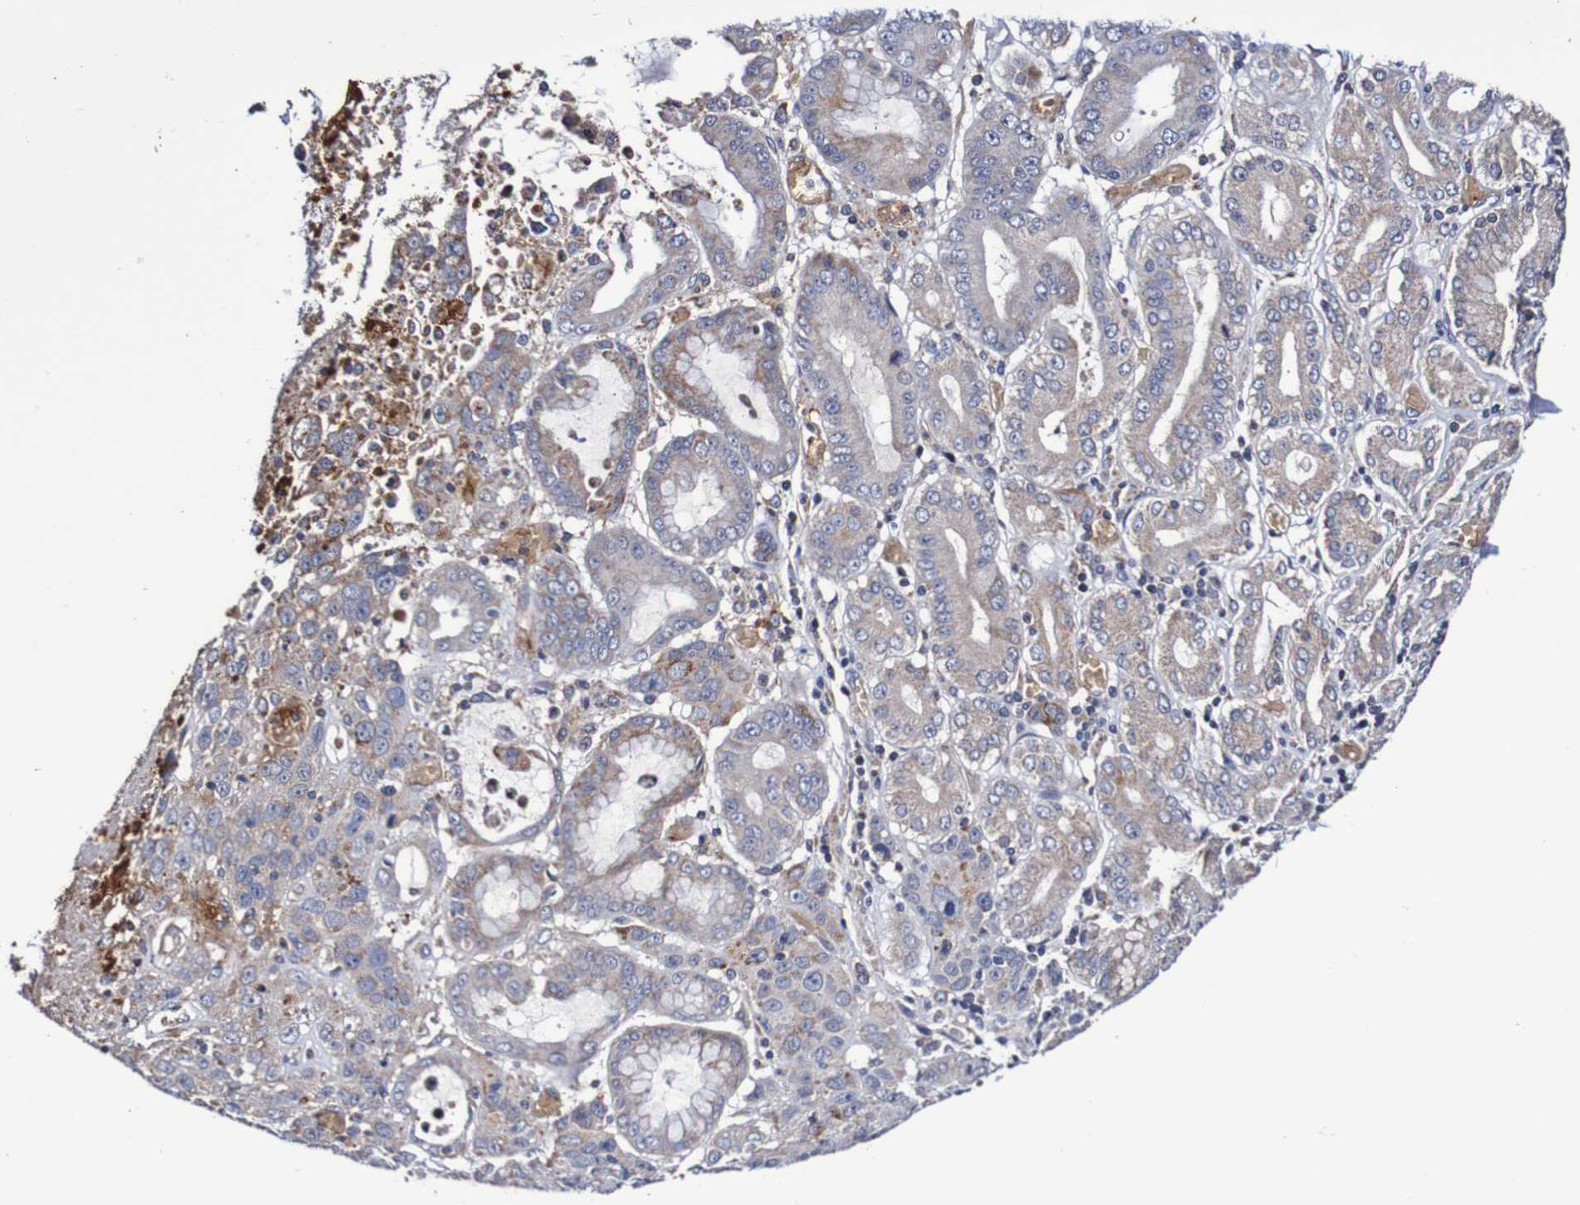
{"staining": {"intensity": "negative", "quantity": "none", "location": "none"}, "tissue": "stomach cancer", "cell_type": "Tumor cells", "image_type": "cancer", "snomed": [{"axis": "morphology", "description": "Normal tissue, NOS"}, {"axis": "morphology", "description": "Adenocarcinoma, NOS"}, {"axis": "topography", "description": "Stomach"}], "caption": "The photomicrograph reveals no staining of tumor cells in adenocarcinoma (stomach).", "gene": "WNT4", "patient": {"sex": "male", "age": 48}}